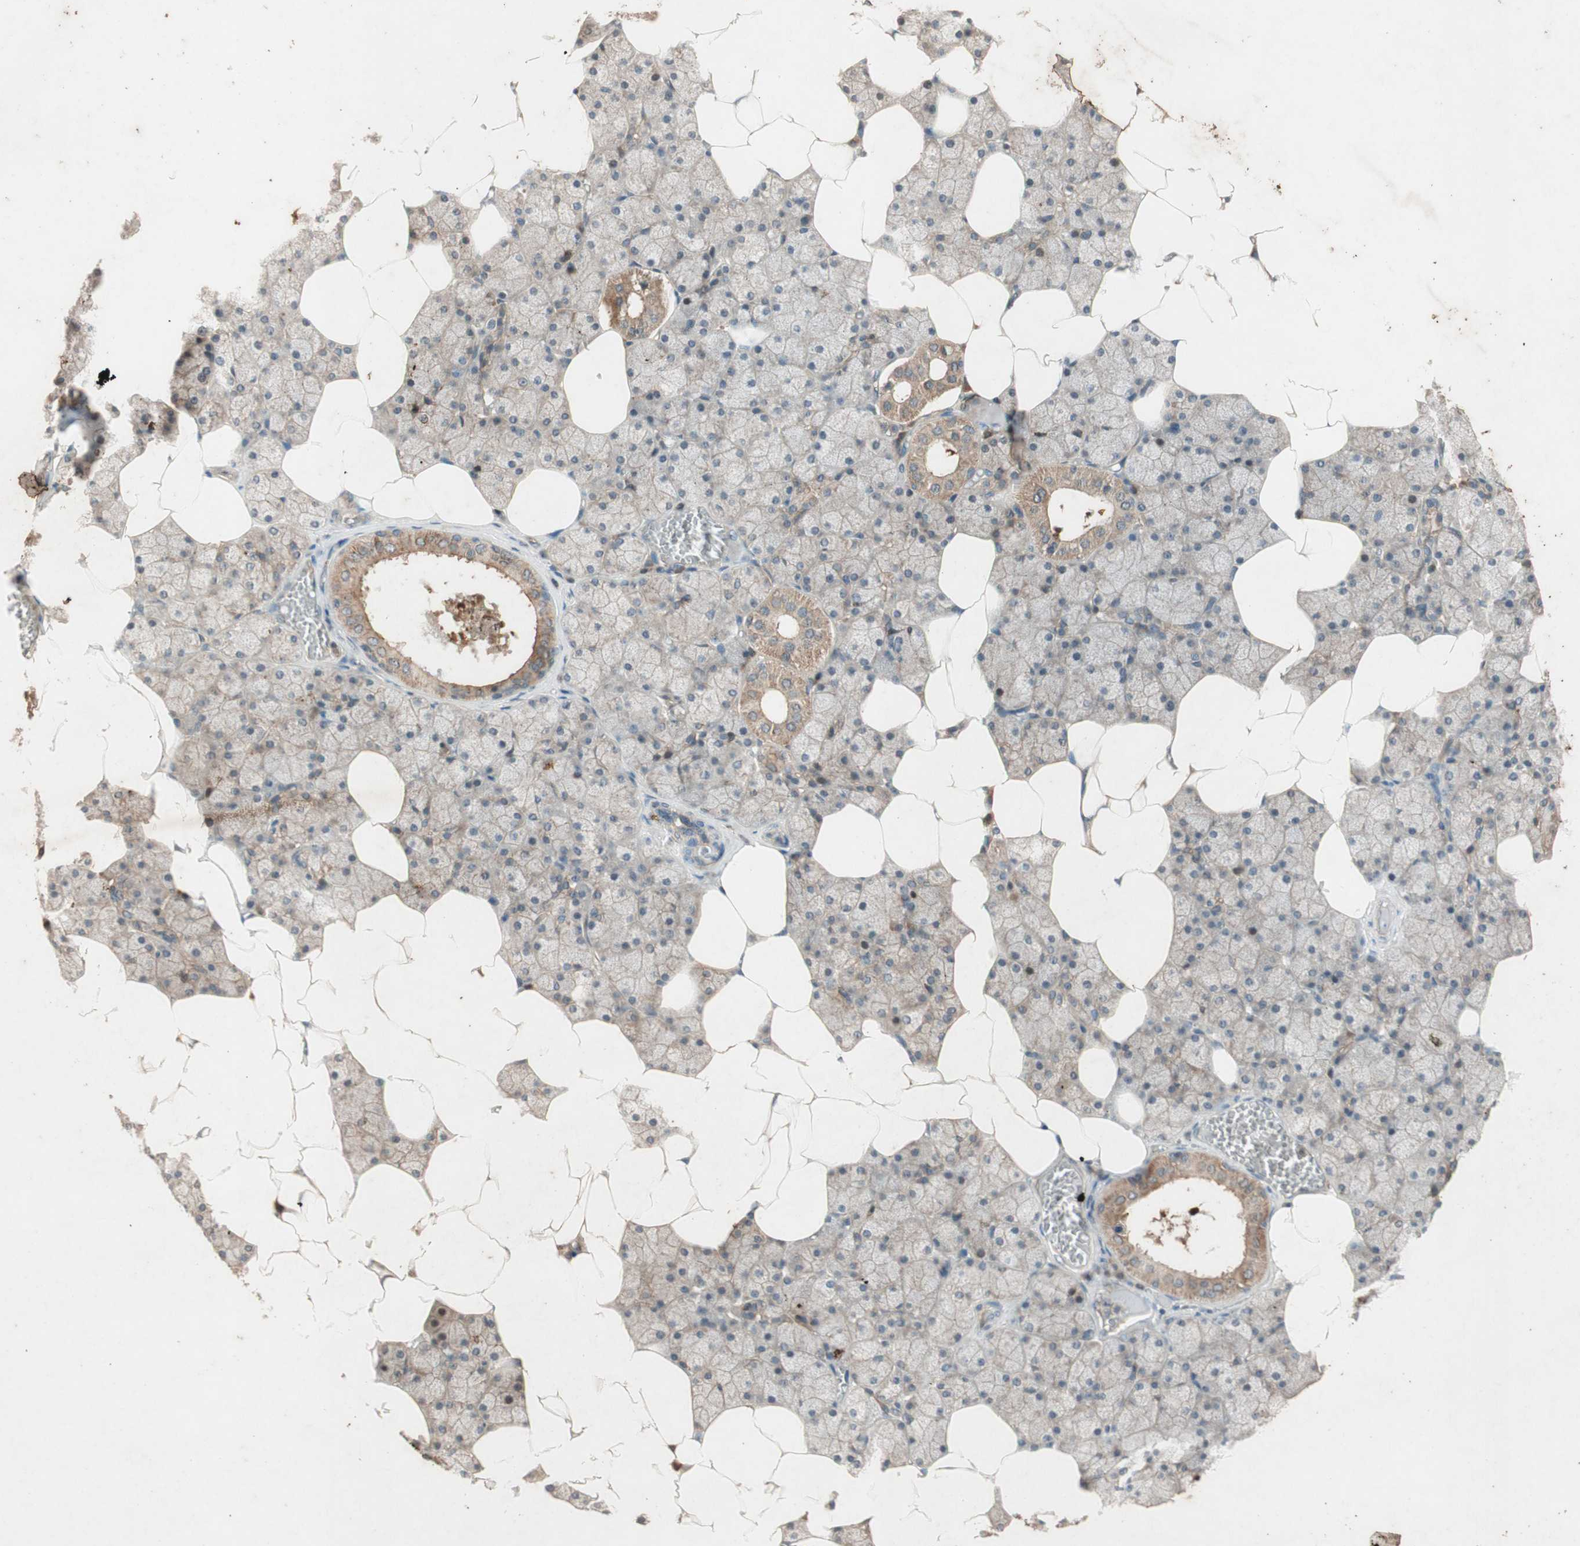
{"staining": {"intensity": "moderate", "quantity": ">75%", "location": "cytoplasmic/membranous"}, "tissue": "salivary gland", "cell_type": "Glandular cells", "image_type": "normal", "snomed": [{"axis": "morphology", "description": "Normal tissue, NOS"}, {"axis": "topography", "description": "Salivary gland"}], "caption": "Unremarkable salivary gland demonstrates moderate cytoplasmic/membranous expression in about >75% of glandular cells, visualized by immunohistochemistry.", "gene": "EPHA8", "patient": {"sex": "male", "age": 62}}